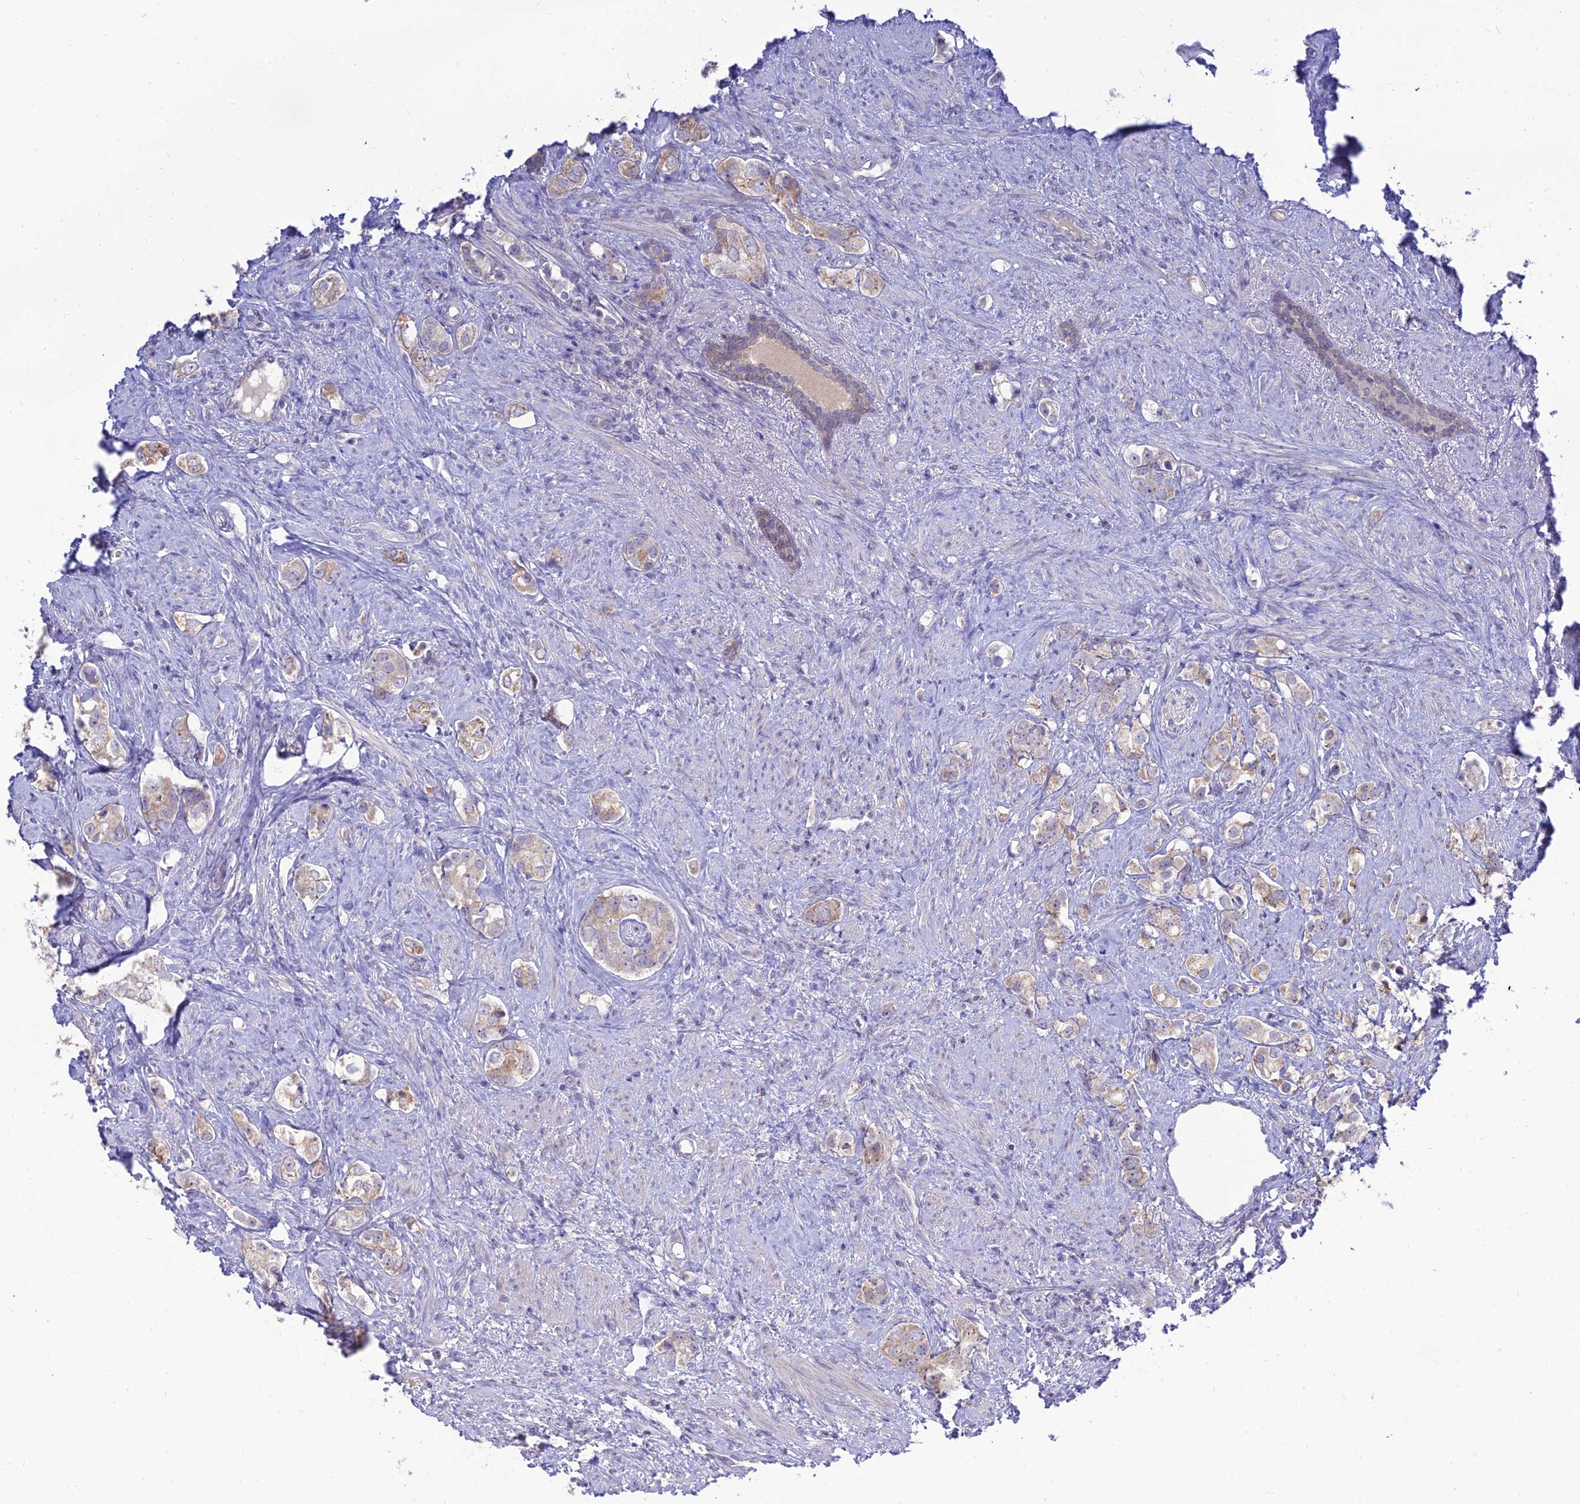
{"staining": {"intensity": "weak", "quantity": ">75%", "location": "cytoplasmic/membranous"}, "tissue": "prostate cancer", "cell_type": "Tumor cells", "image_type": "cancer", "snomed": [{"axis": "morphology", "description": "Adenocarcinoma, High grade"}, {"axis": "topography", "description": "Prostate"}], "caption": "Adenocarcinoma (high-grade) (prostate) stained for a protein demonstrates weak cytoplasmic/membranous positivity in tumor cells.", "gene": "TMEM40", "patient": {"sex": "male", "age": 63}}